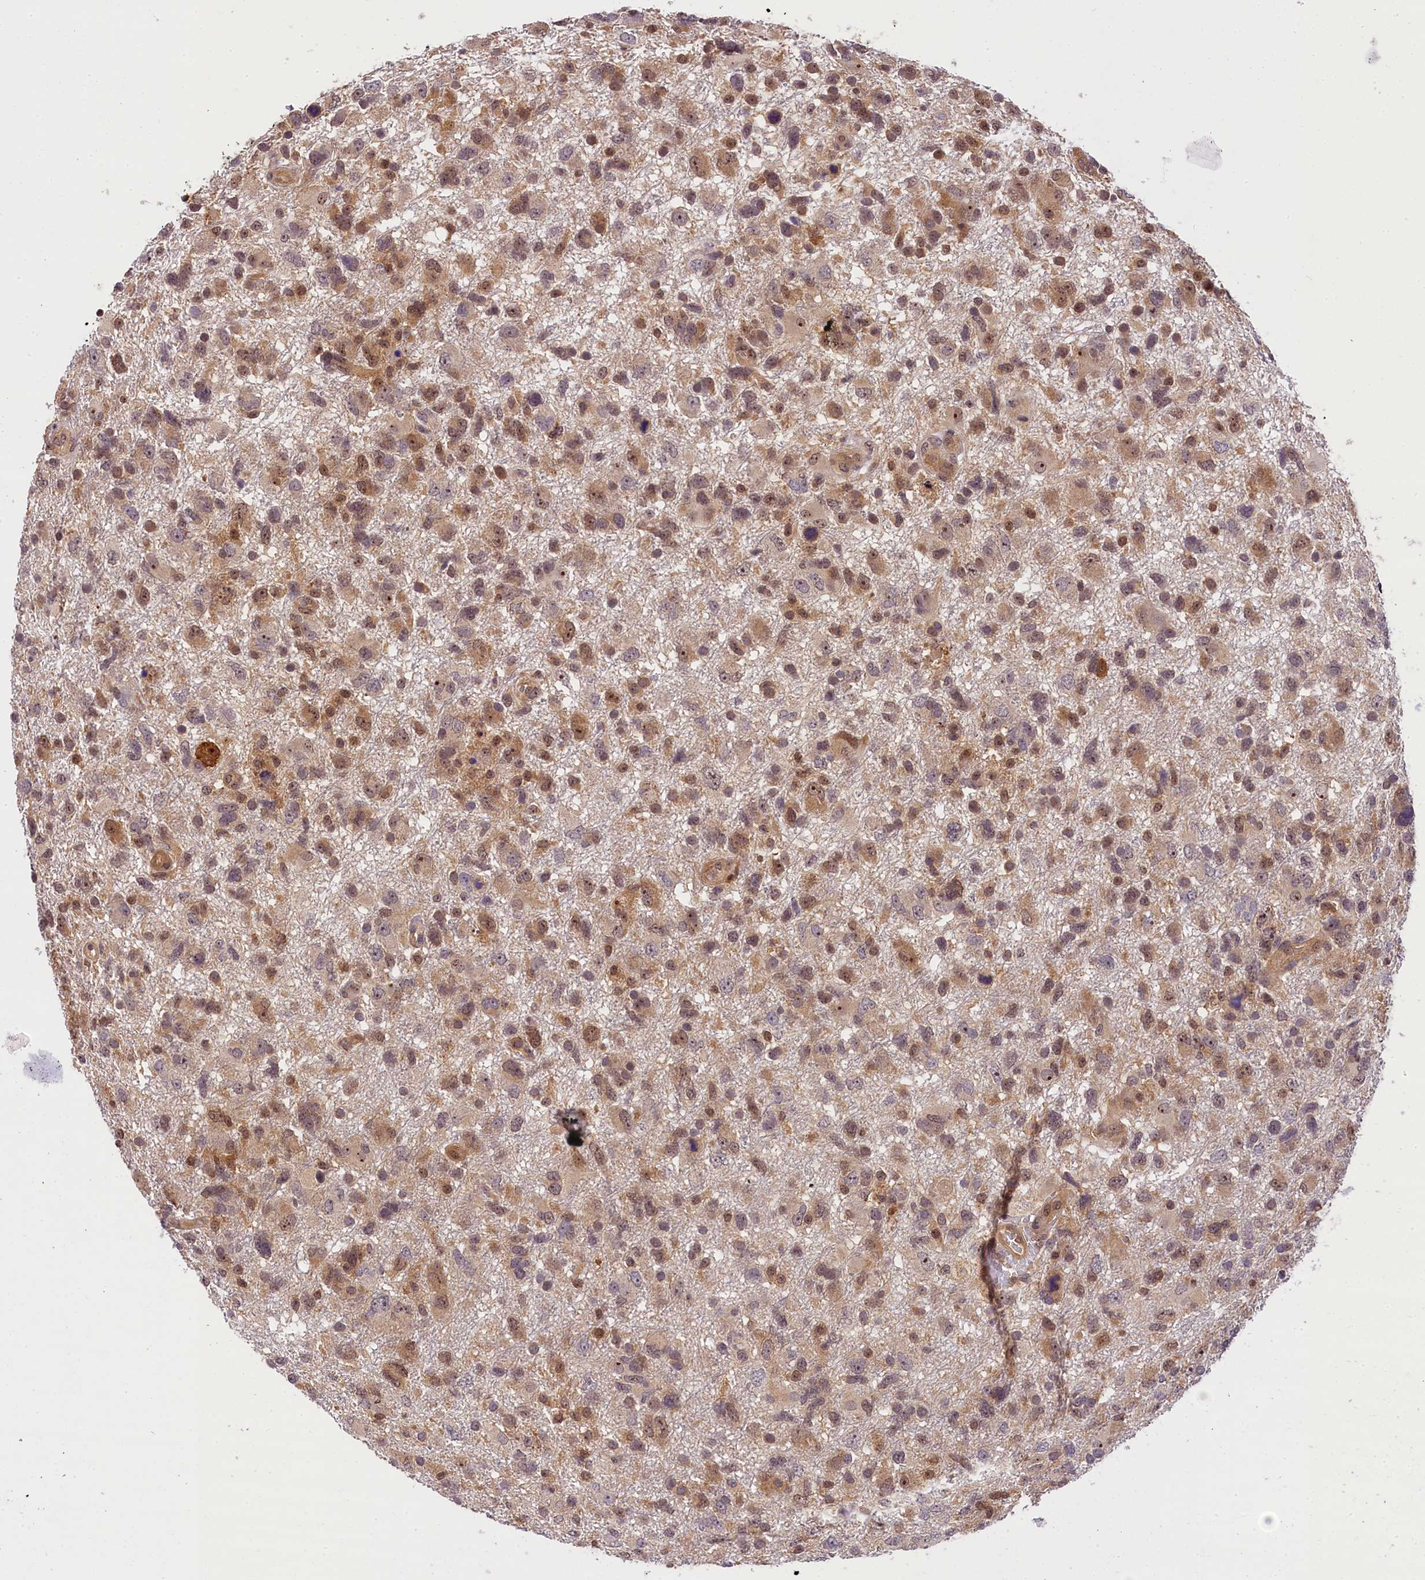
{"staining": {"intensity": "moderate", "quantity": ">75%", "location": "cytoplasmic/membranous,nuclear"}, "tissue": "glioma", "cell_type": "Tumor cells", "image_type": "cancer", "snomed": [{"axis": "morphology", "description": "Glioma, malignant, High grade"}, {"axis": "topography", "description": "Brain"}], "caption": "This image reveals immunohistochemistry staining of human high-grade glioma (malignant), with medium moderate cytoplasmic/membranous and nuclear staining in approximately >75% of tumor cells.", "gene": "EIF6", "patient": {"sex": "male", "age": 61}}